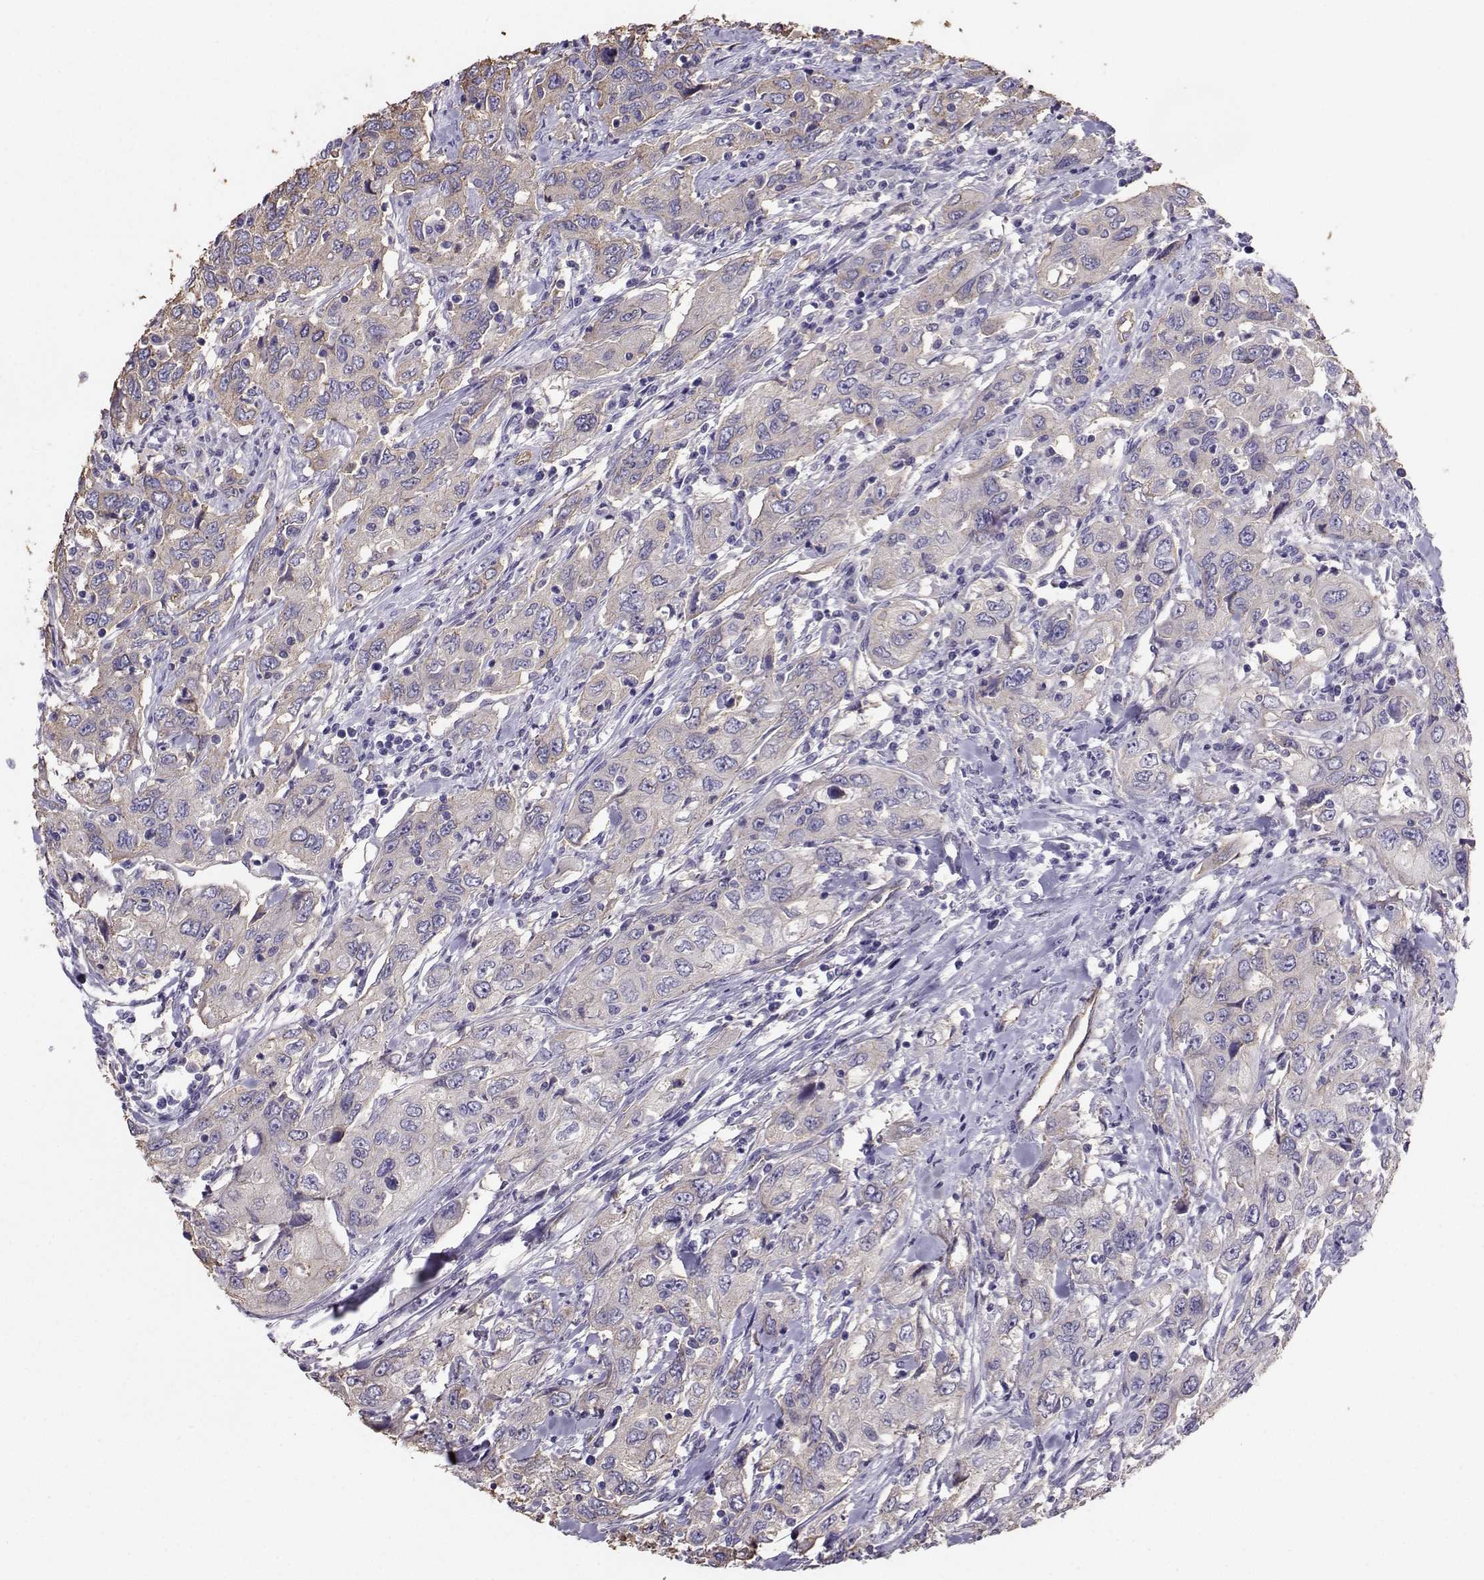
{"staining": {"intensity": "moderate", "quantity": "25%-75%", "location": "cytoplasmic/membranous"}, "tissue": "urothelial cancer", "cell_type": "Tumor cells", "image_type": "cancer", "snomed": [{"axis": "morphology", "description": "Urothelial carcinoma, High grade"}, {"axis": "topography", "description": "Urinary bladder"}], "caption": "A brown stain shows moderate cytoplasmic/membranous positivity of a protein in human urothelial cancer tumor cells.", "gene": "CLUL1", "patient": {"sex": "male", "age": 76}}